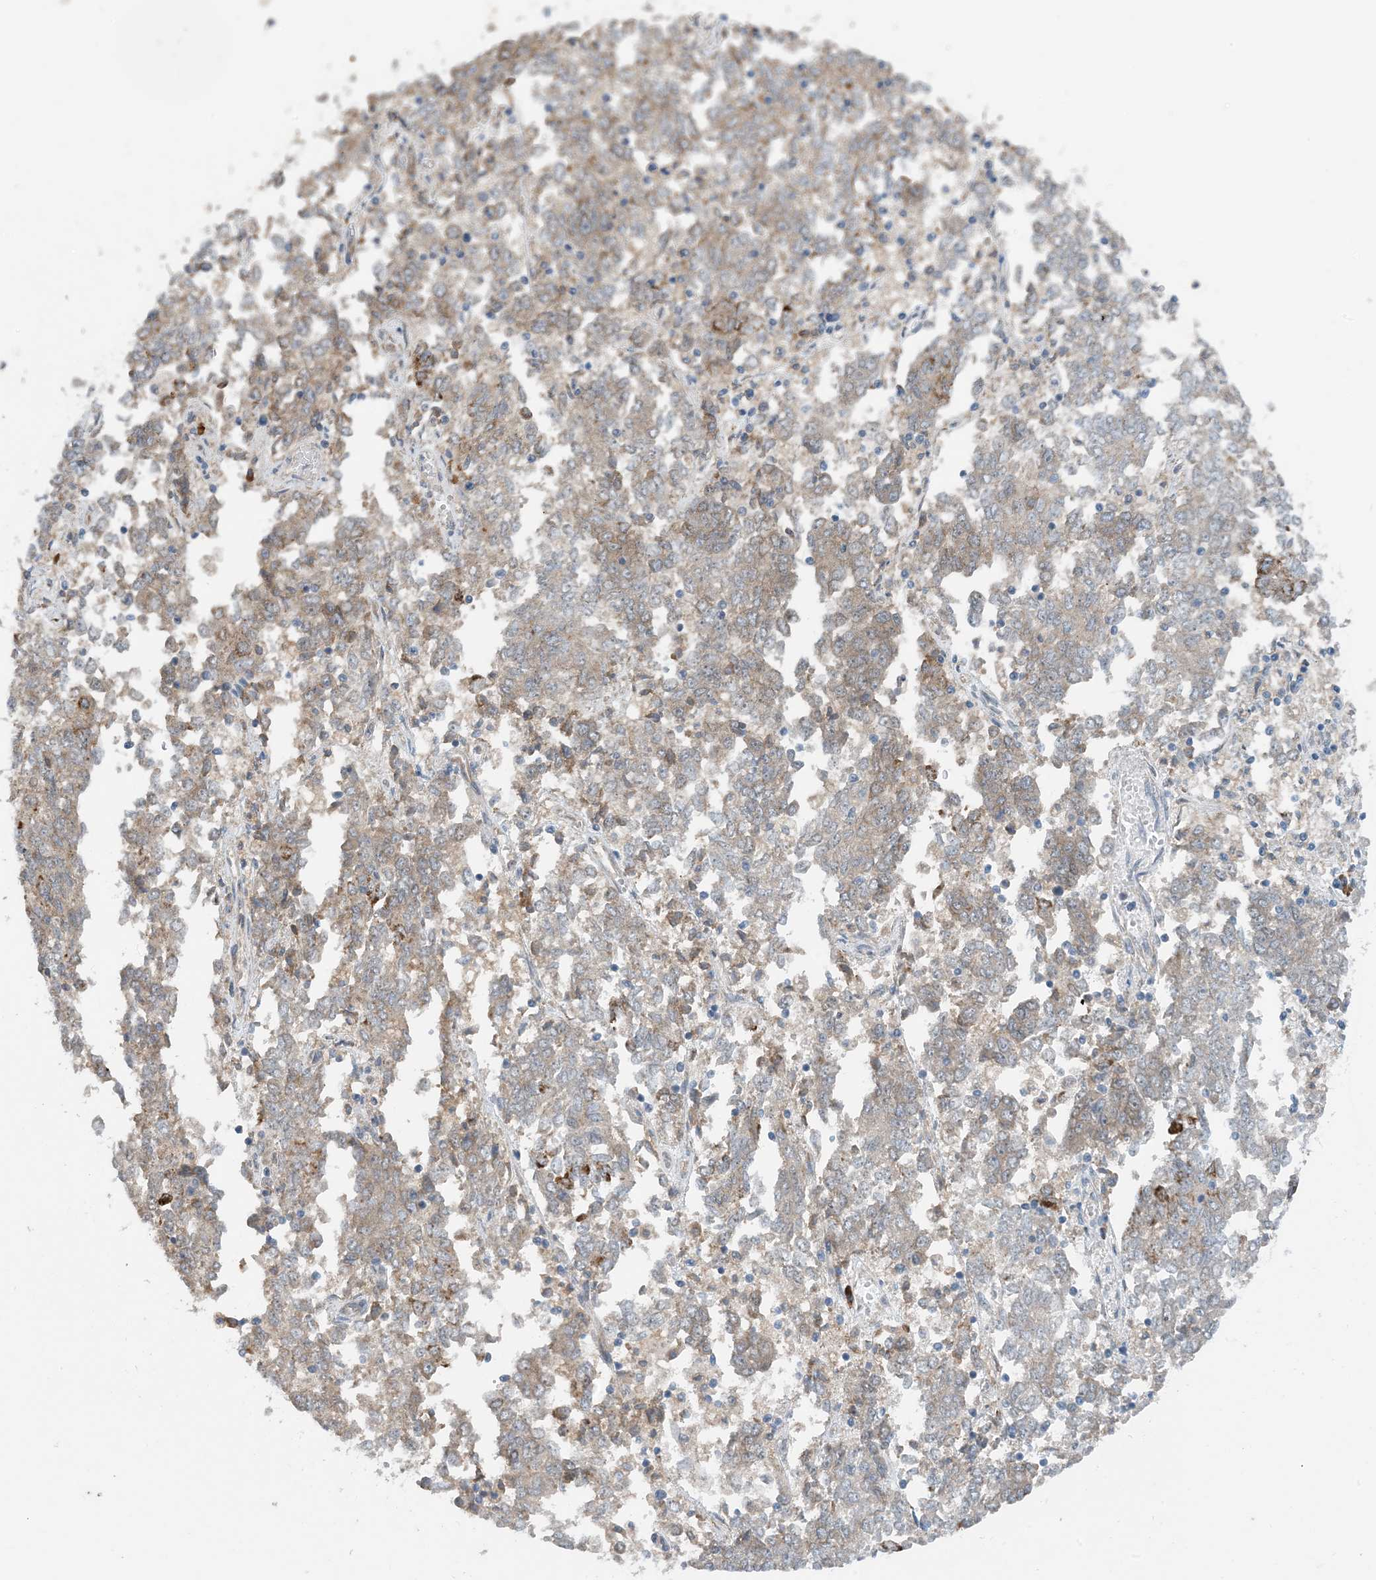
{"staining": {"intensity": "moderate", "quantity": "<25%", "location": "cytoplasmic/membranous"}, "tissue": "endometrial cancer", "cell_type": "Tumor cells", "image_type": "cancer", "snomed": [{"axis": "morphology", "description": "Adenocarcinoma, NOS"}, {"axis": "topography", "description": "Endometrium"}], "caption": "The immunohistochemical stain labels moderate cytoplasmic/membranous positivity in tumor cells of adenocarcinoma (endometrial) tissue. (DAB (3,3'-diaminobenzidine) = brown stain, brightfield microscopy at high magnification).", "gene": "PHOSPHO2", "patient": {"sex": "female", "age": 80}}